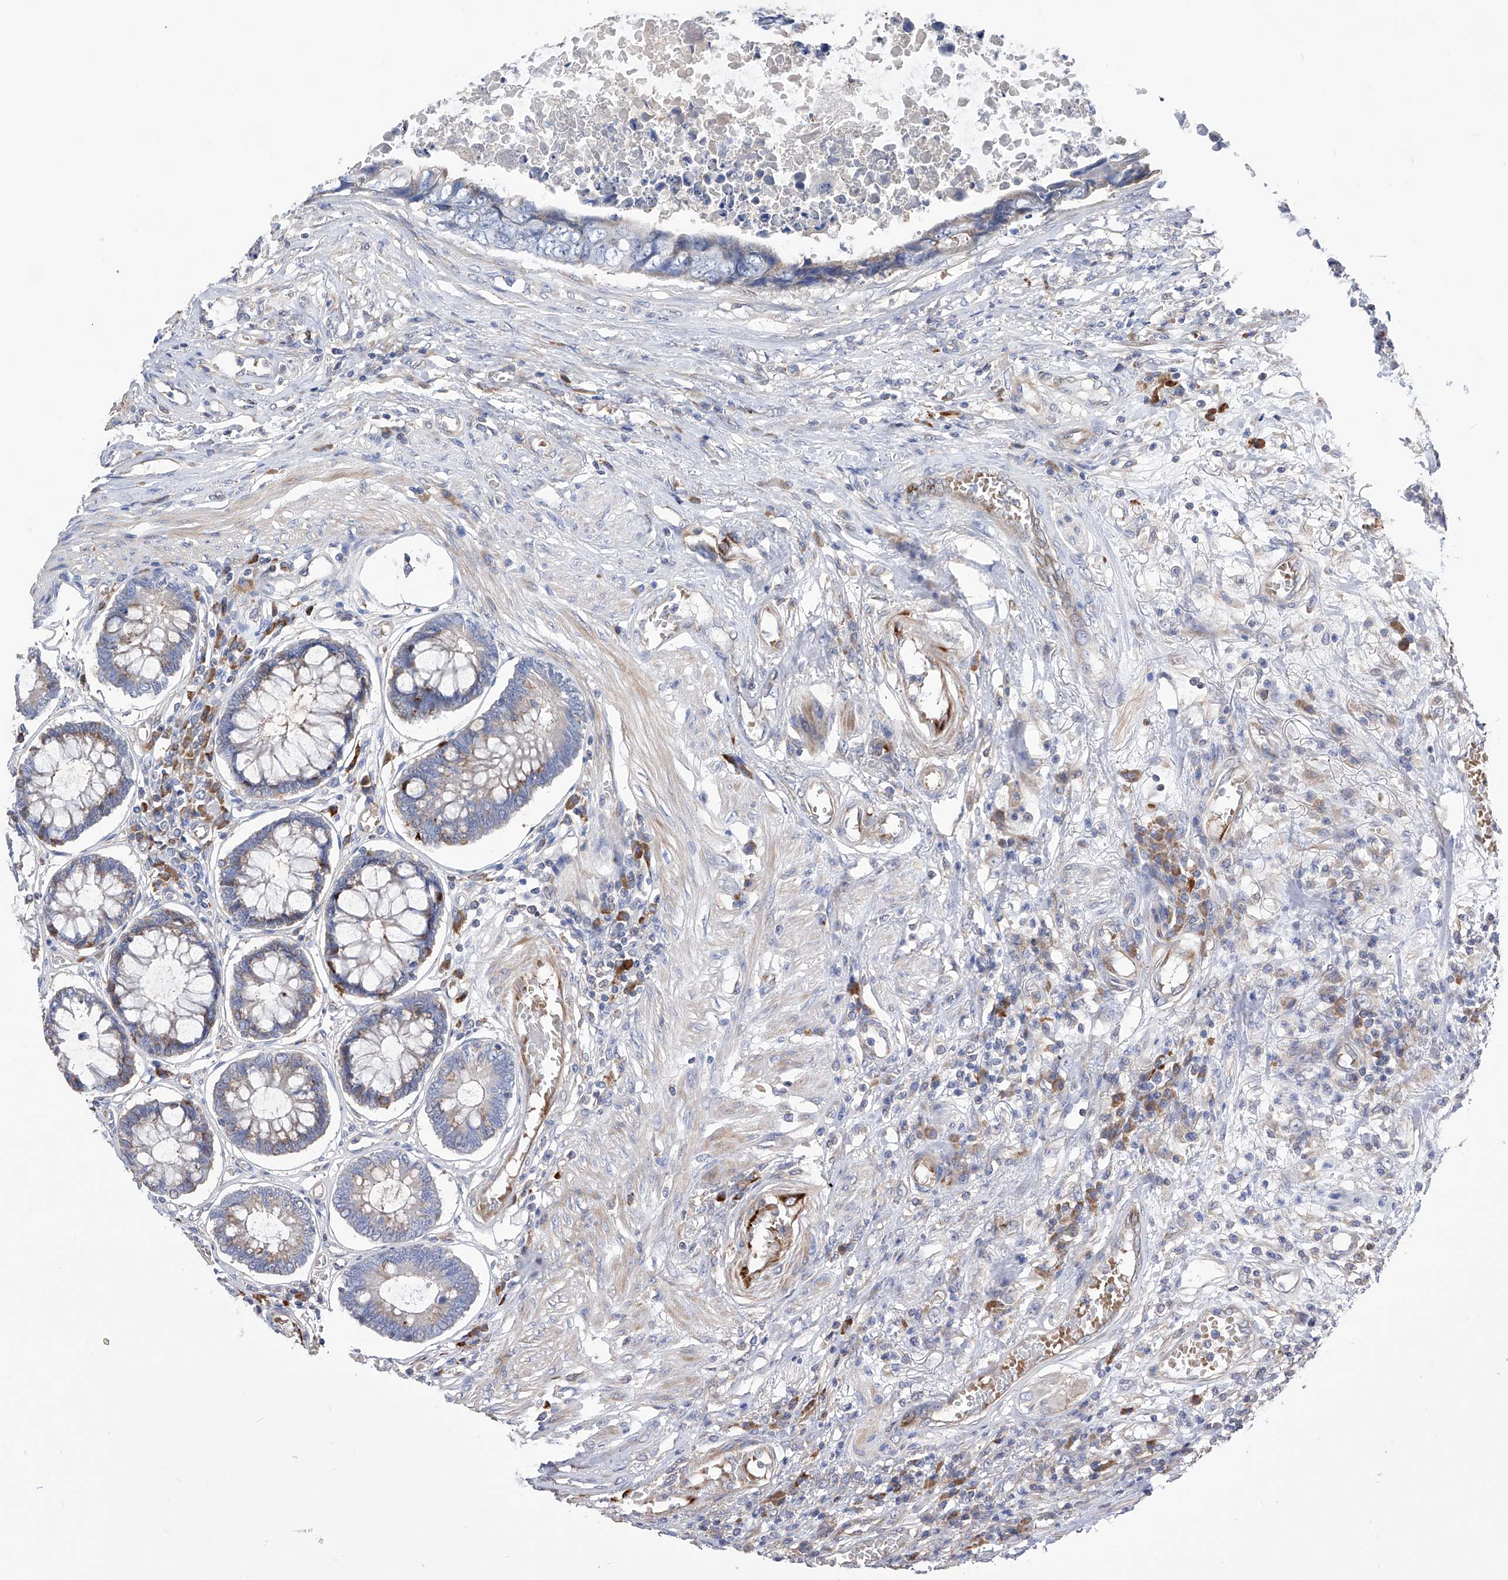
{"staining": {"intensity": "negative", "quantity": "none", "location": "none"}, "tissue": "colorectal cancer", "cell_type": "Tumor cells", "image_type": "cancer", "snomed": [{"axis": "morphology", "description": "Adenocarcinoma, NOS"}, {"axis": "topography", "description": "Rectum"}], "caption": "IHC micrograph of neoplastic tissue: colorectal adenocarcinoma stained with DAB shows no significant protein positivity in tumor cells.", "gene": "NFATC4", "patient": {"sex": "male", "age": 84}}